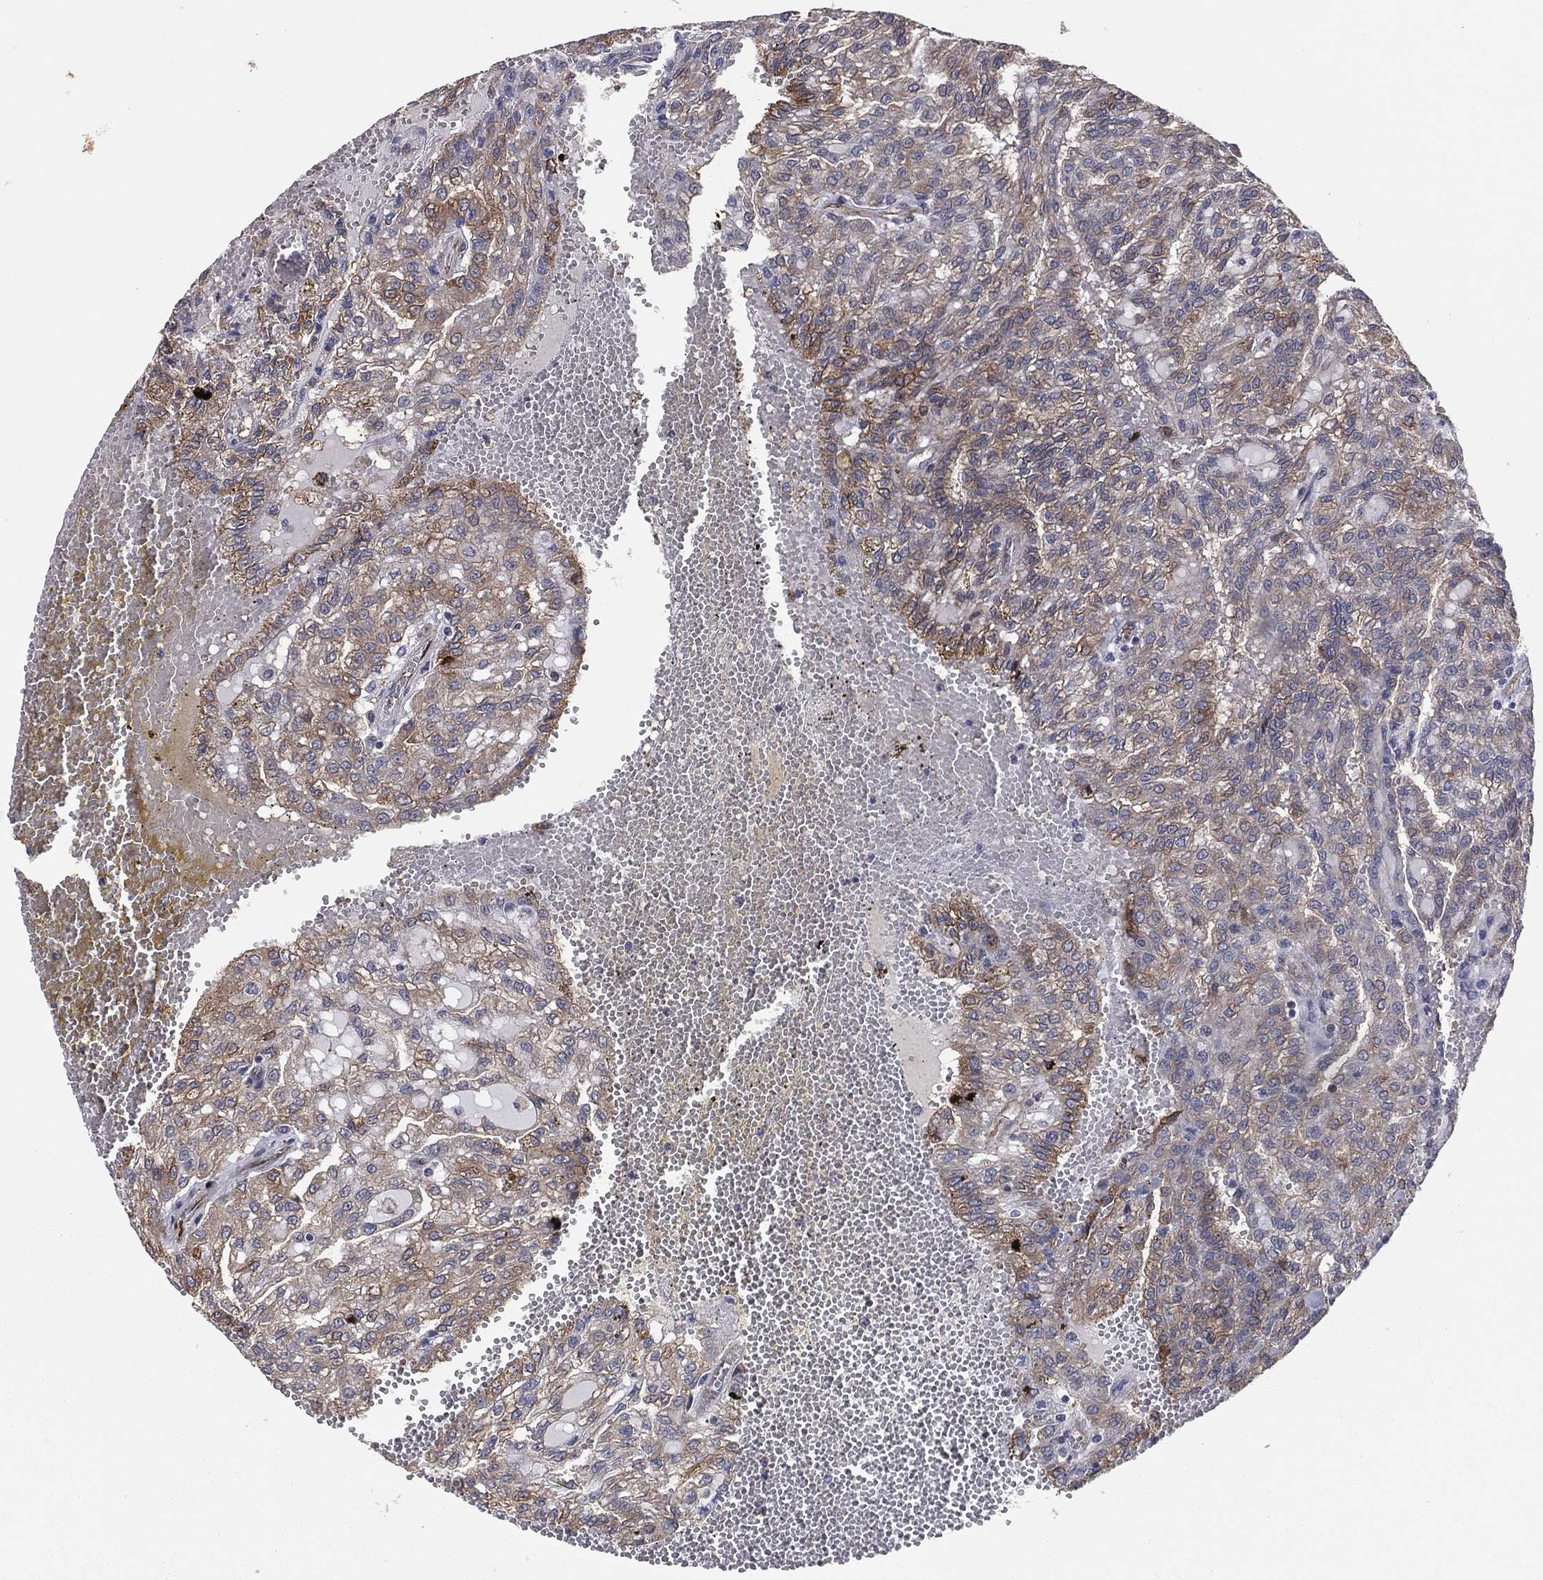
{"staining": {"intensity": "moderate", "quantity": "<25%", "location": "cytoplasmic/membranous"}, "tissue": "renal cancer", "cell_type": "Tumor cells", "image_type": "cancer", "snomed": [{"axis": "morphology", "description": "Adenocarcinoma, NOS"}, {"axis": "topography", "description": "Kidney"}], "caption": "High-power microscopy captured an immunohistochemistry (IHC) photomicrograph of renal adenocarcinoma, revealing moderate cytoplasmic/membranous expression in approximately <25% of tumor cells.", "gene": "SNCG", "patient": {"sex": "male", "age": 63}}